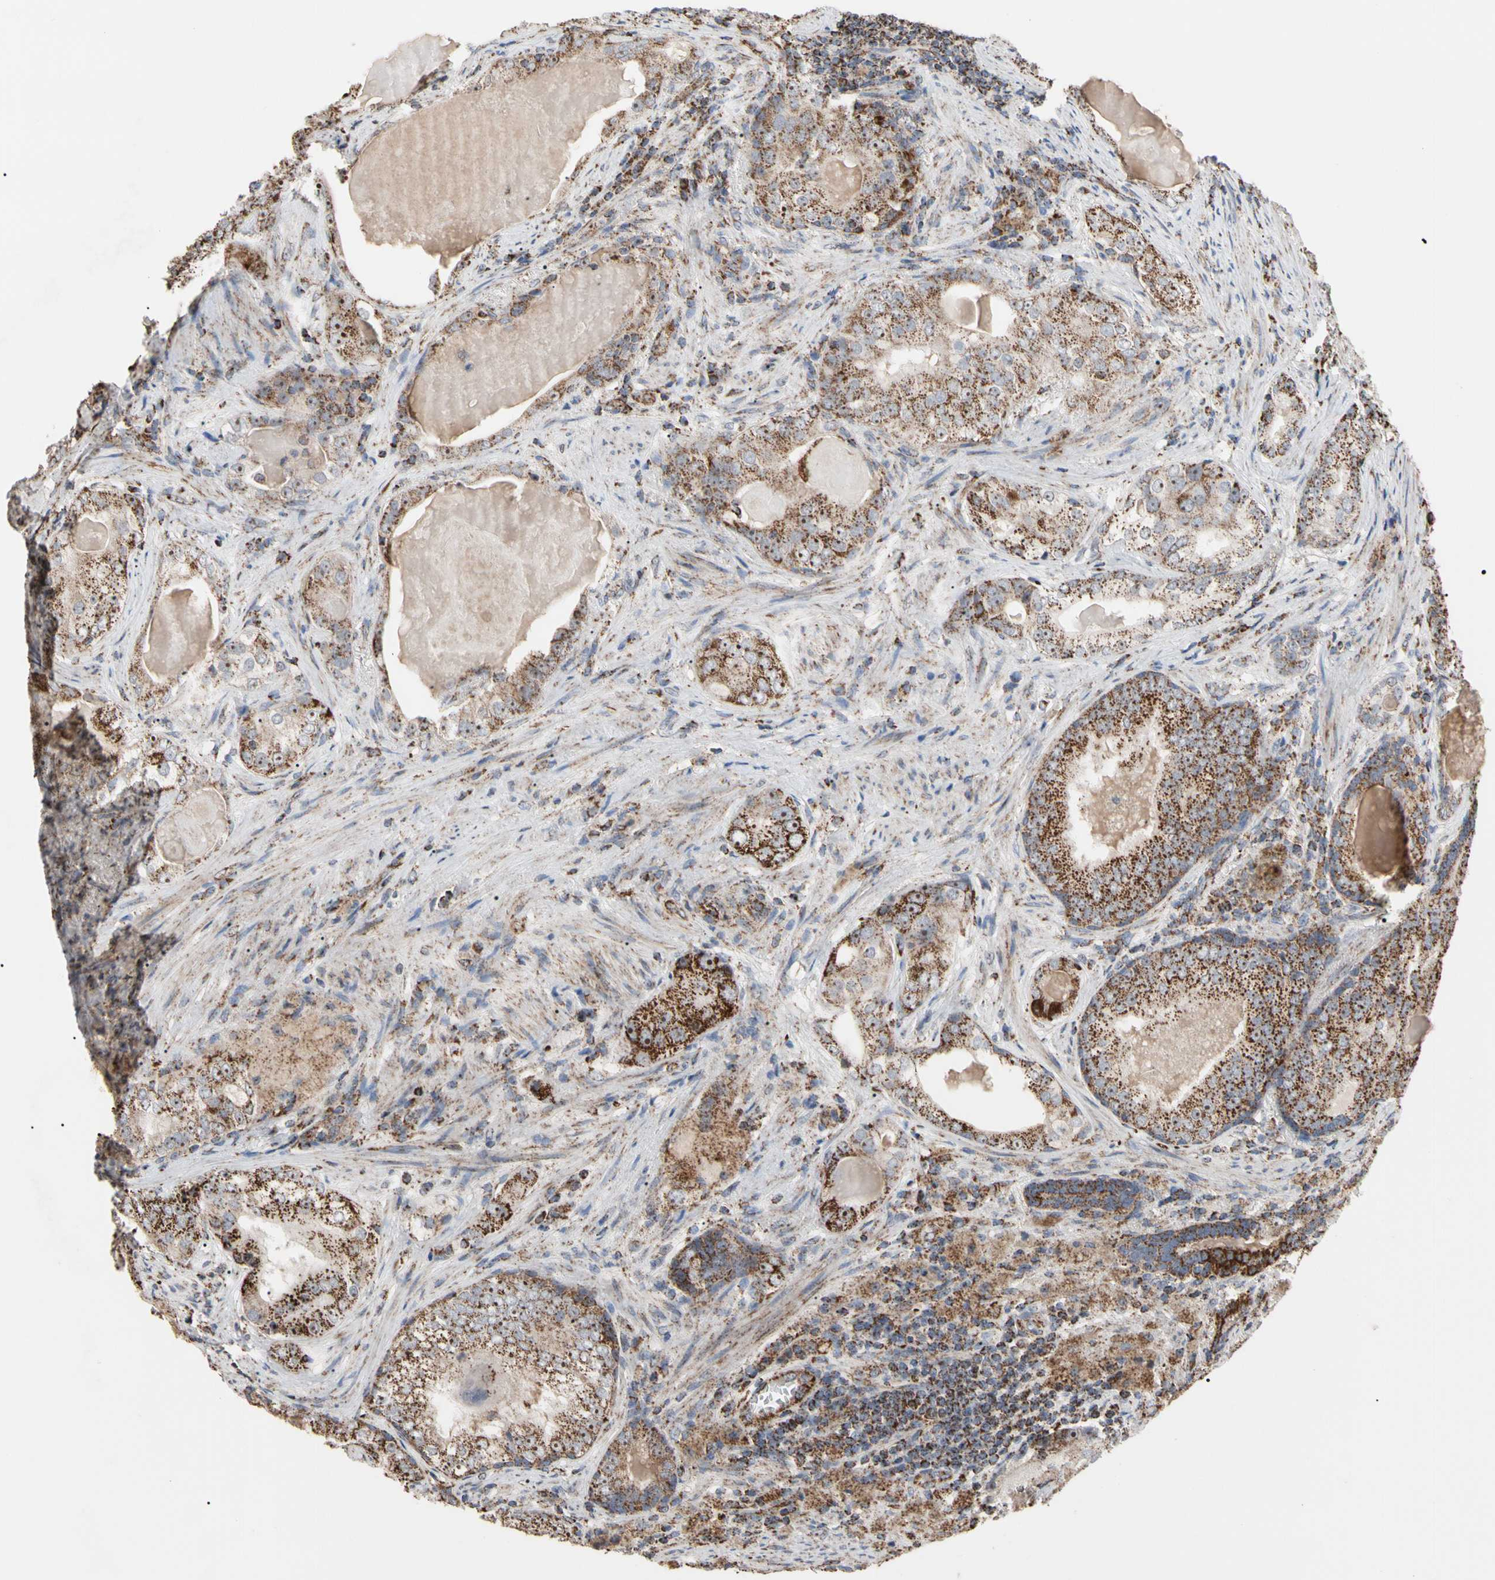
{"staining": {"intensity": "strong", "quantity": ">75%", "location": "cytoplasmic/membranous"}, "tissue": "prostate cancer", "cell_type": "Tumor cells", "image_type": "cancer", "snomed": [{"axis": "morphology", "description": "Adenocarcinoma, High grade"}, {"axis": "topography", "description": "Prostate"}], "caption": "This image reveals IHC staining of human prostate cancer, with high strong cytoplasmic/membranous positivity in approximately >75% of tumor cells.", "gene": "FAM110B", "patient": {"sex": "male", "age": 66}}